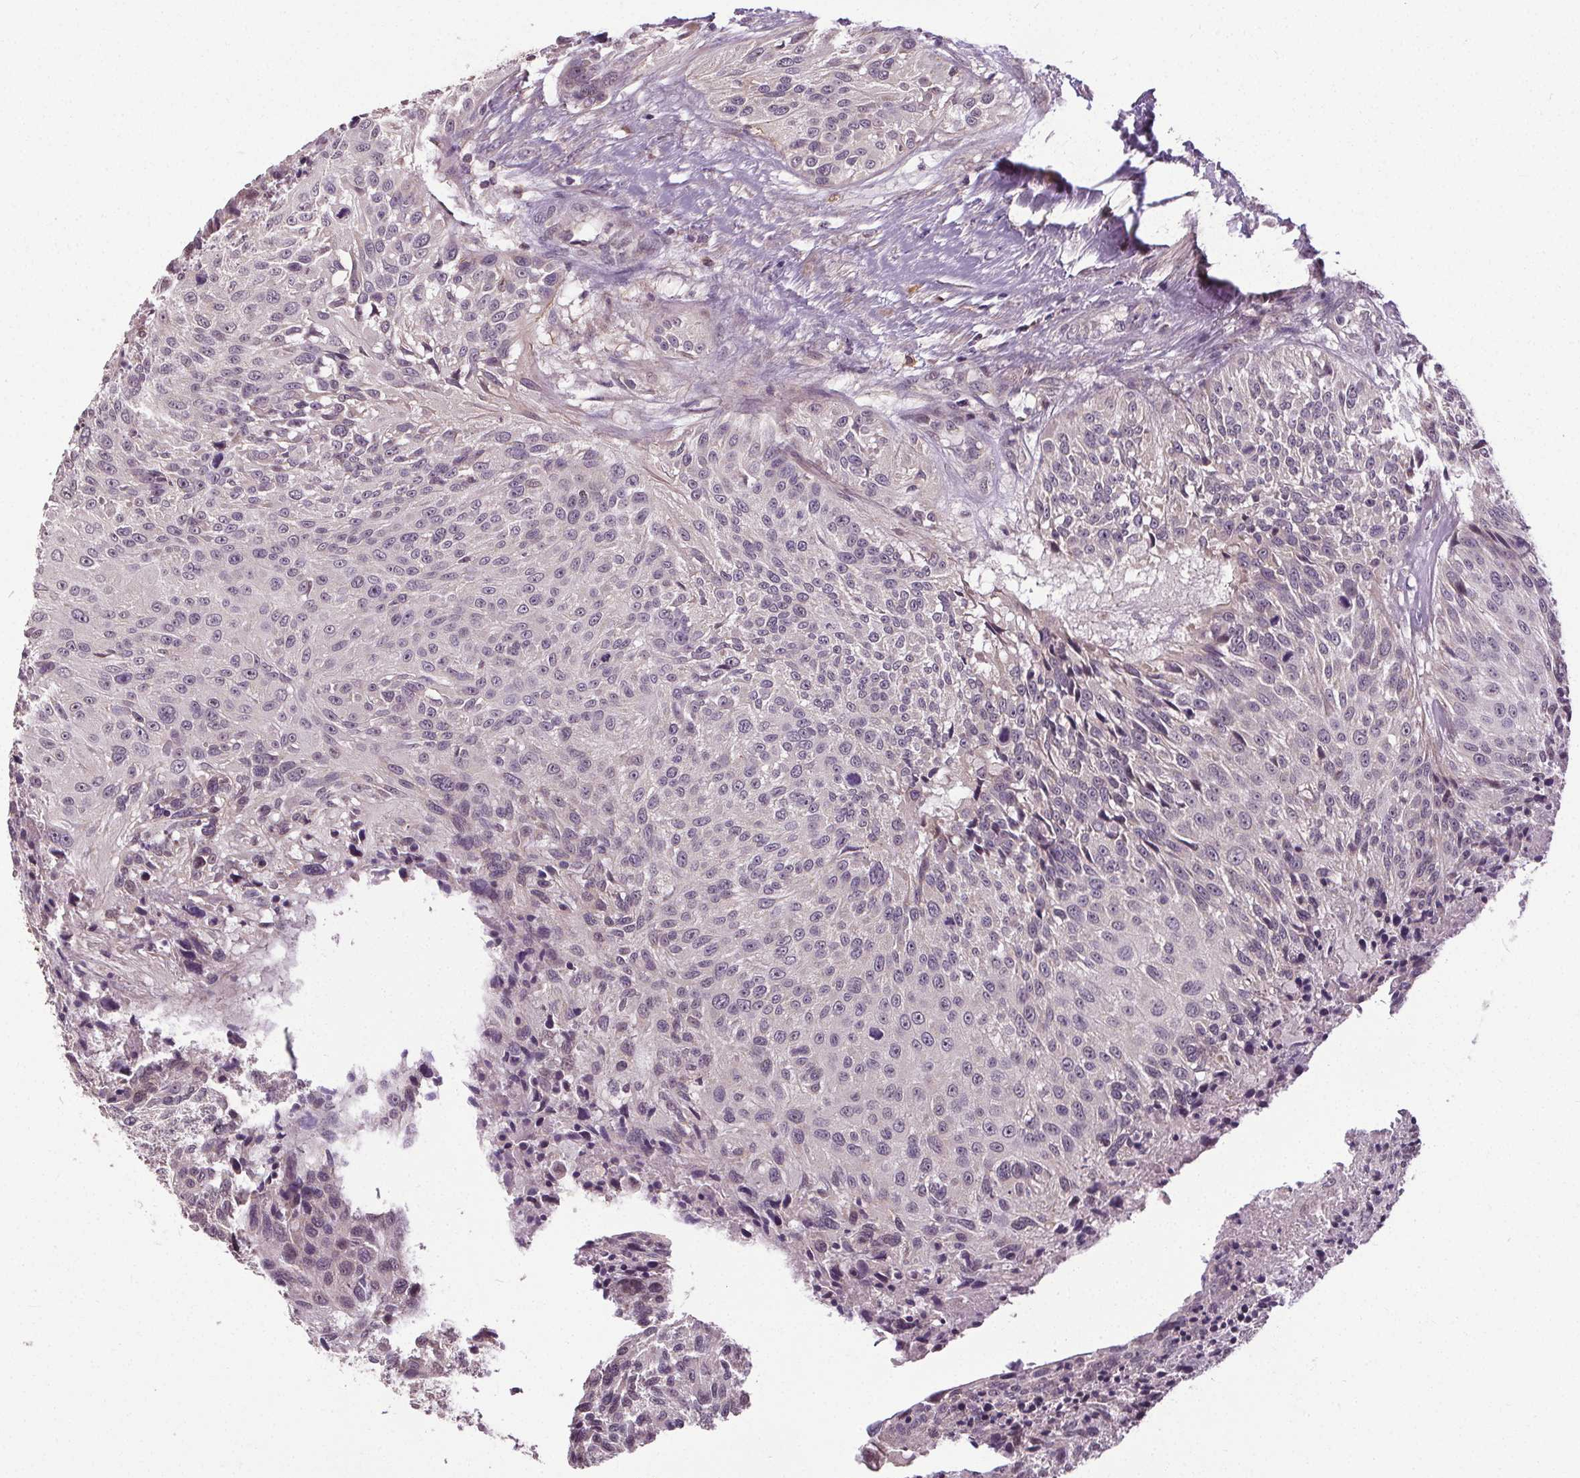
{"staining": {"intensity": "negative", "quantity": "none", "location": "none"}, "tissue": "urothelial cancer", "cell_type": "Tumor cells", "image_type": "cancer", "snomed": [{"axis": "morphology", "description": "Urothelial carcinoma, NOS"}, {"axis": "topography", "description": "Urinary bladder"}], "caption": "IHC of transitional cell carcinoma reveals no expression in tumor cells.", "gene": "KIAA0232", "patient": {"sex": "male", "age": 55}}